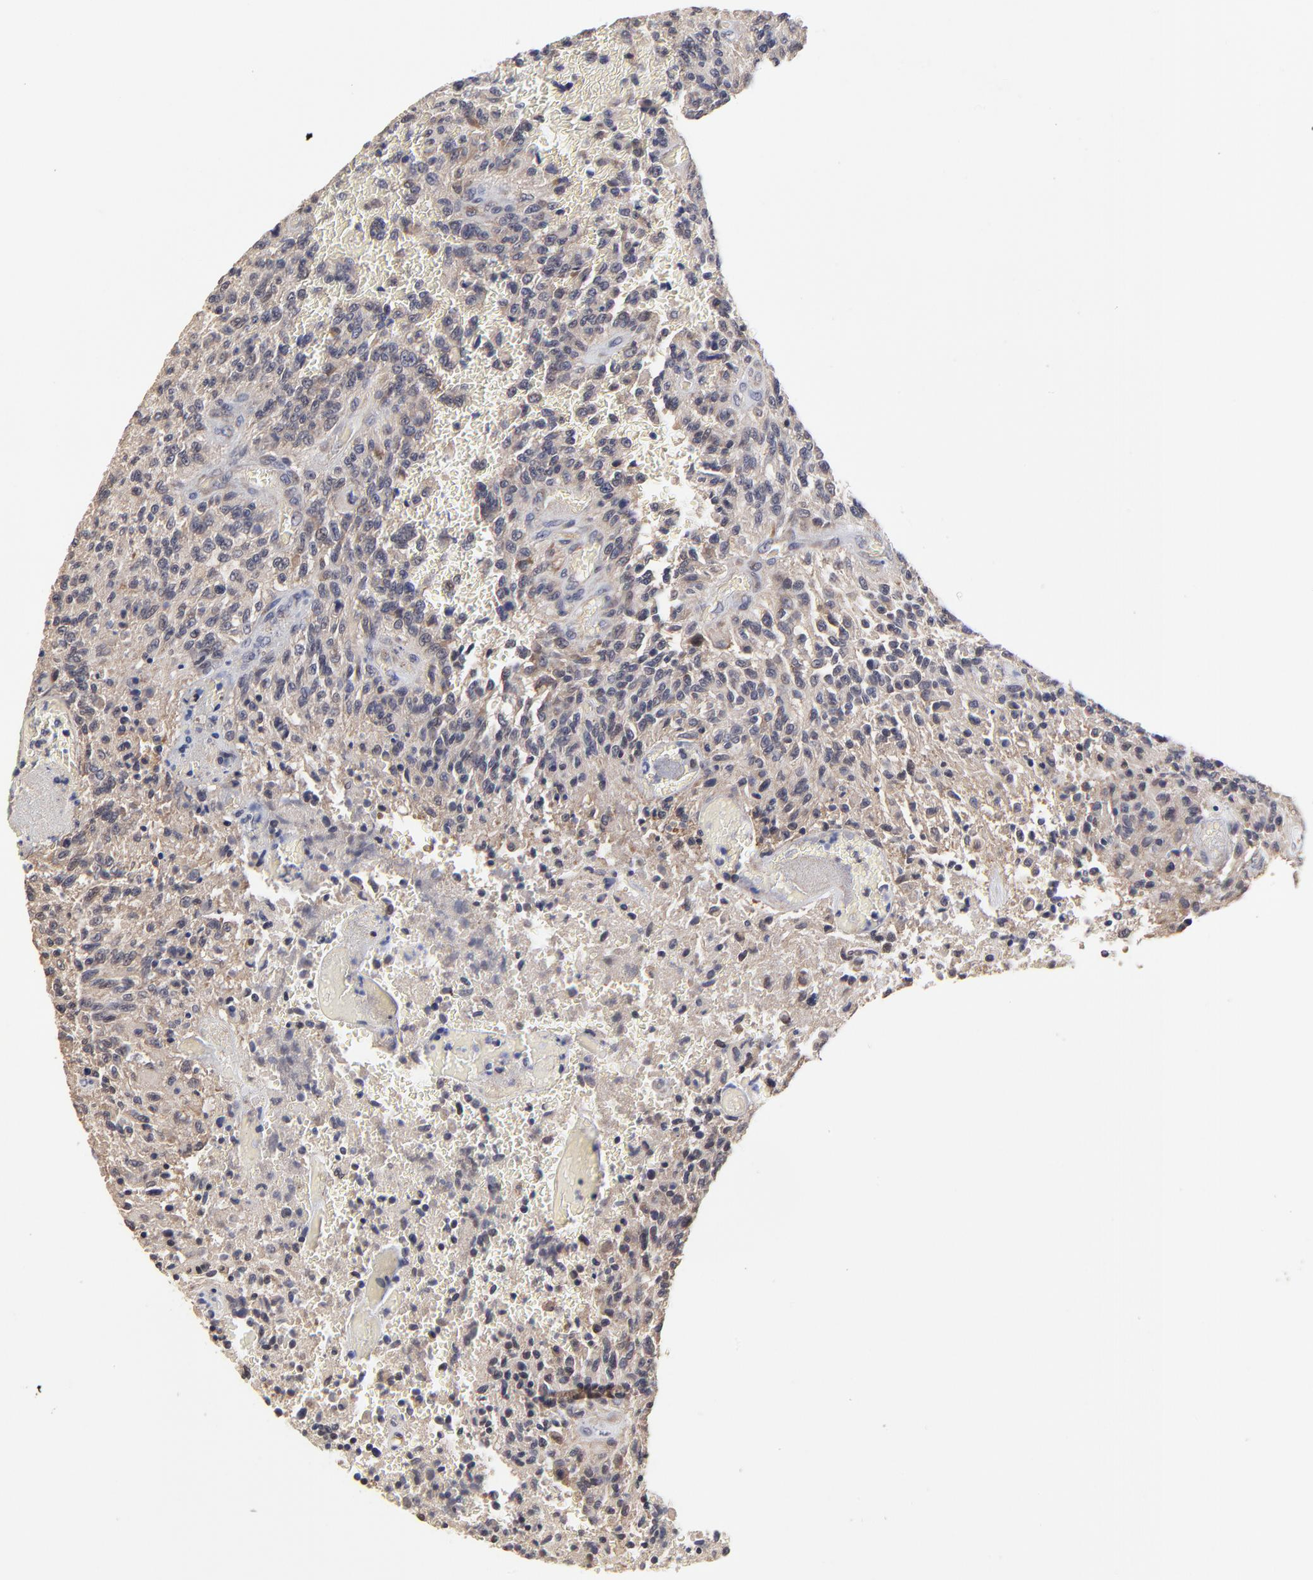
{"staining": {"intensity": "moderate", "quantity": "25%-75%", "location": "cytoplasmic/membranous"}, "tissue": "glioma", "cell_type": "Tumor cells", "image_type": "cancer", "snomed": [{"axis": "morphology", "description": "Normal tissue, NOS"}, {"axis": "morphology", "description": "Glioma, malignant, High grade"}, {"axis": "topography", "description": "Cerebral cortex"}], "caption": "A brown stain labels moderate cytoplasmic/membranous expression of a protein in human malignant glioma (high-grade) tumor cells.", "gene": "ZNF157", "patient": {"sex": "male", "age": 56}}